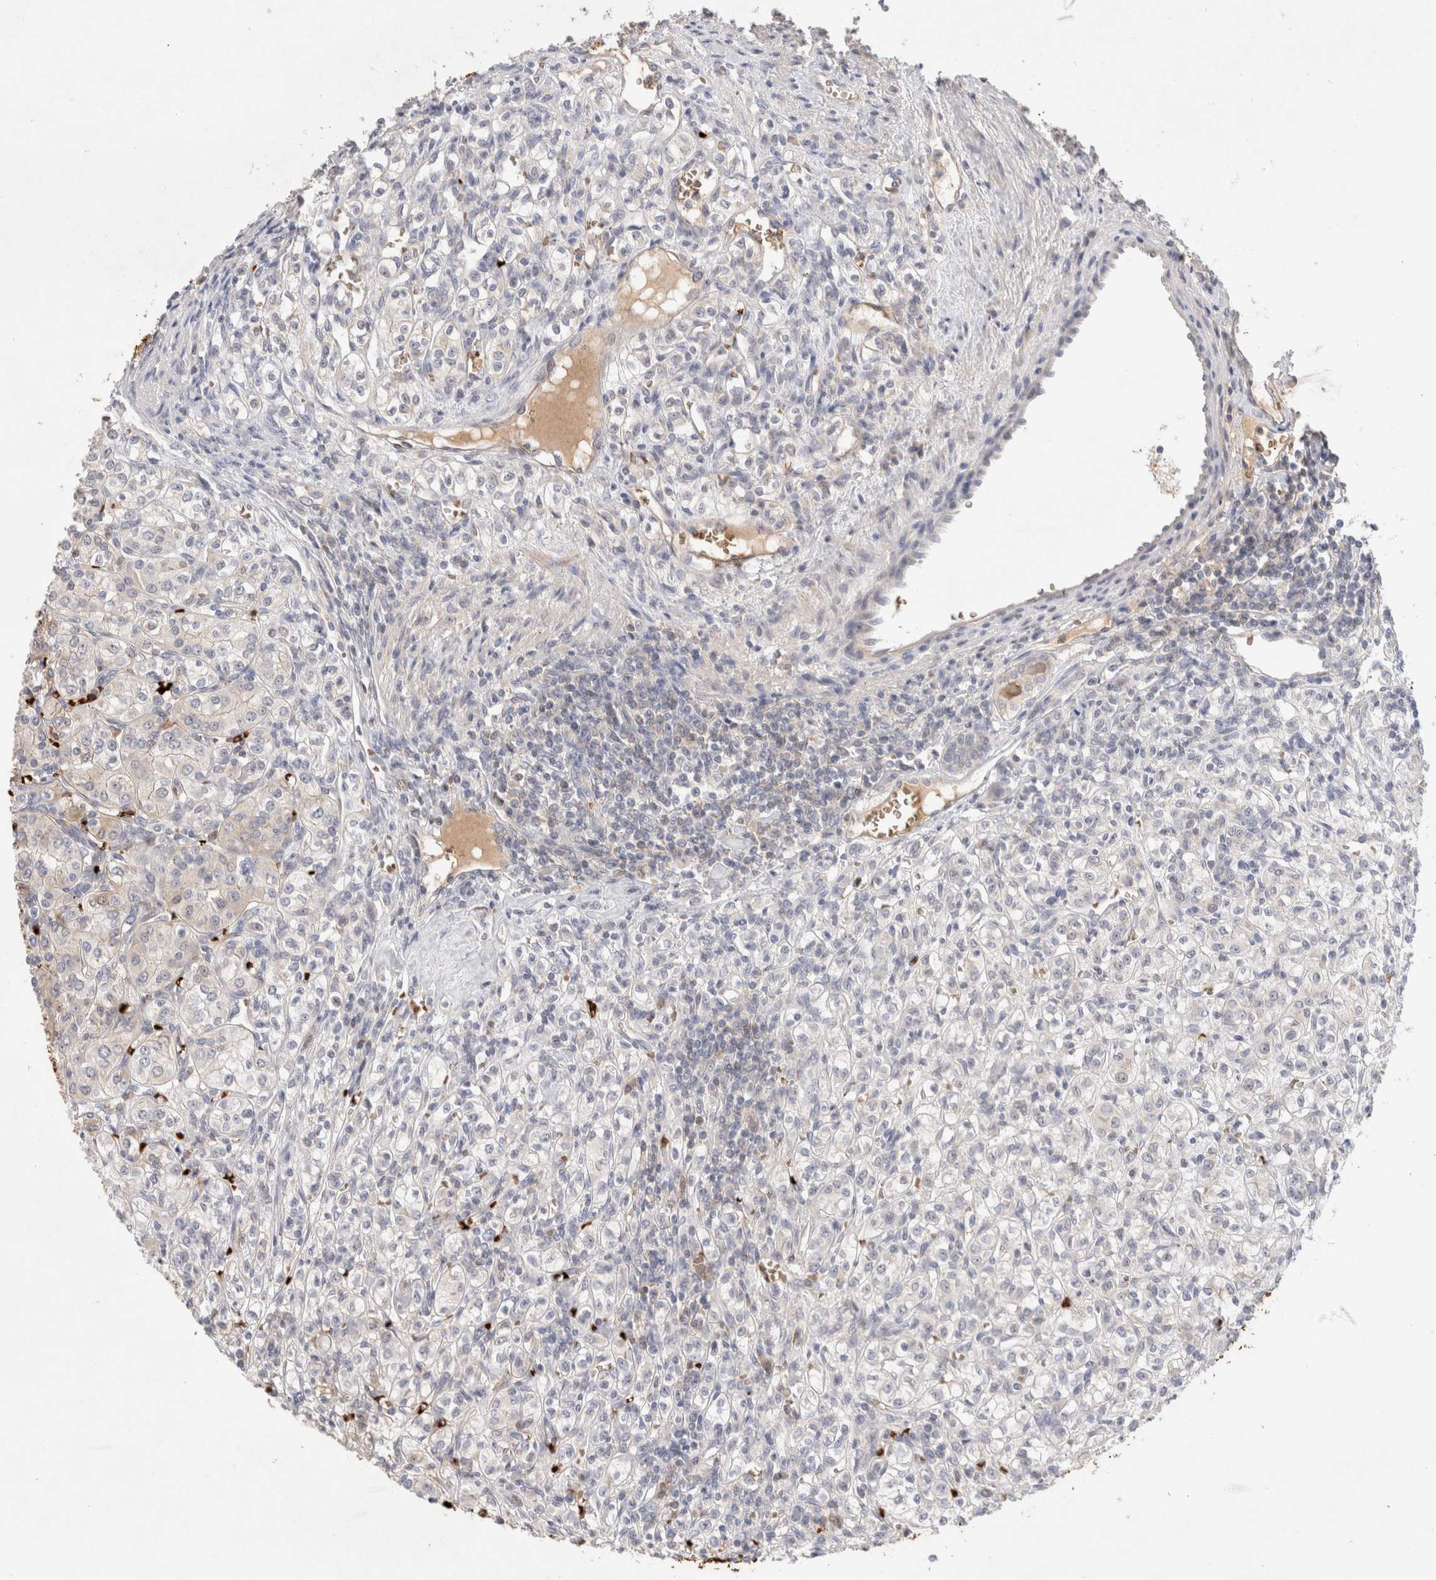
{"staining": {"intensity": "negative", "quantity": "none", "location": "none"}, "tissue": "renal cancer", "cell_type": "Tumor cells", "image_type": "cancer", "snomed": [{"axis": "morphology", "description": "Adenocarcinoma, NOS"}, {"axis": "topography", "description": "Kidney"}], "caption": "DAB (3,3'-diaminobenzidine) immunohistochemical staining of human renal adenocarcinoma demonstrates no significant positivity in tumor cells.", "gene": "MST1", "patient": {"sex": "male", "age": 77}}